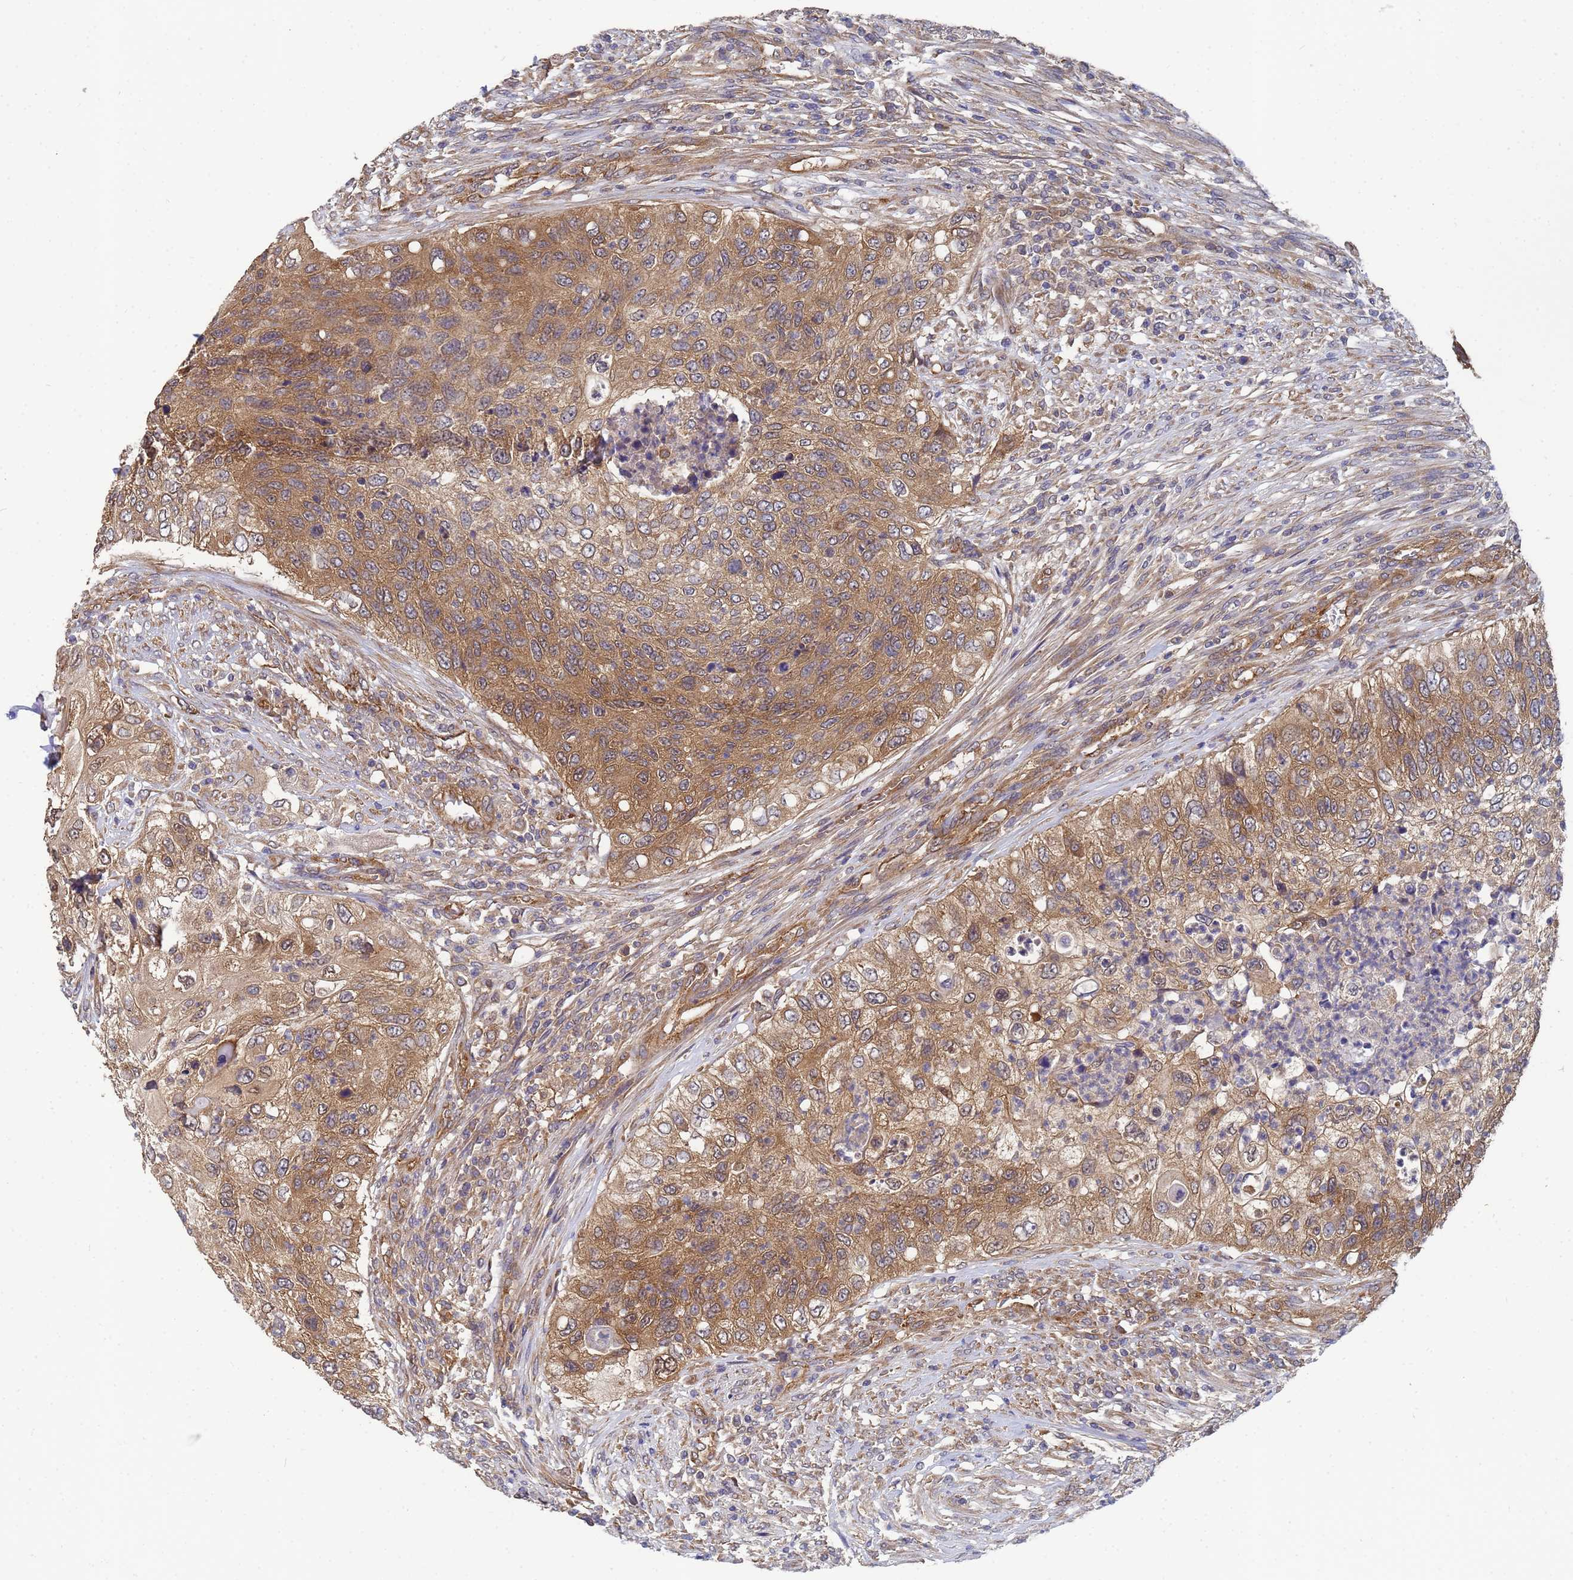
{"staining": {"intensity": "moderate", "quantity": ">75%", "location": "cytoplasmic/membranous"}, "tissue": "urothelial cancer", "cell_type": "Tumor cells", "image_type": "cancer", "snomed": [{"axis": "morphology", "description": "Urothelial carcinoma, High grade"}, {"axis": "topography", "description": "Urinary bladder"}], "caption": "Tumor cells display moderate cytoplasmic/membranous positivity in about >75% of cells in high-grade urothelial carcinoma.", "gene": "ALS2CL", "patient": {"sex": "female", "age": 60}}